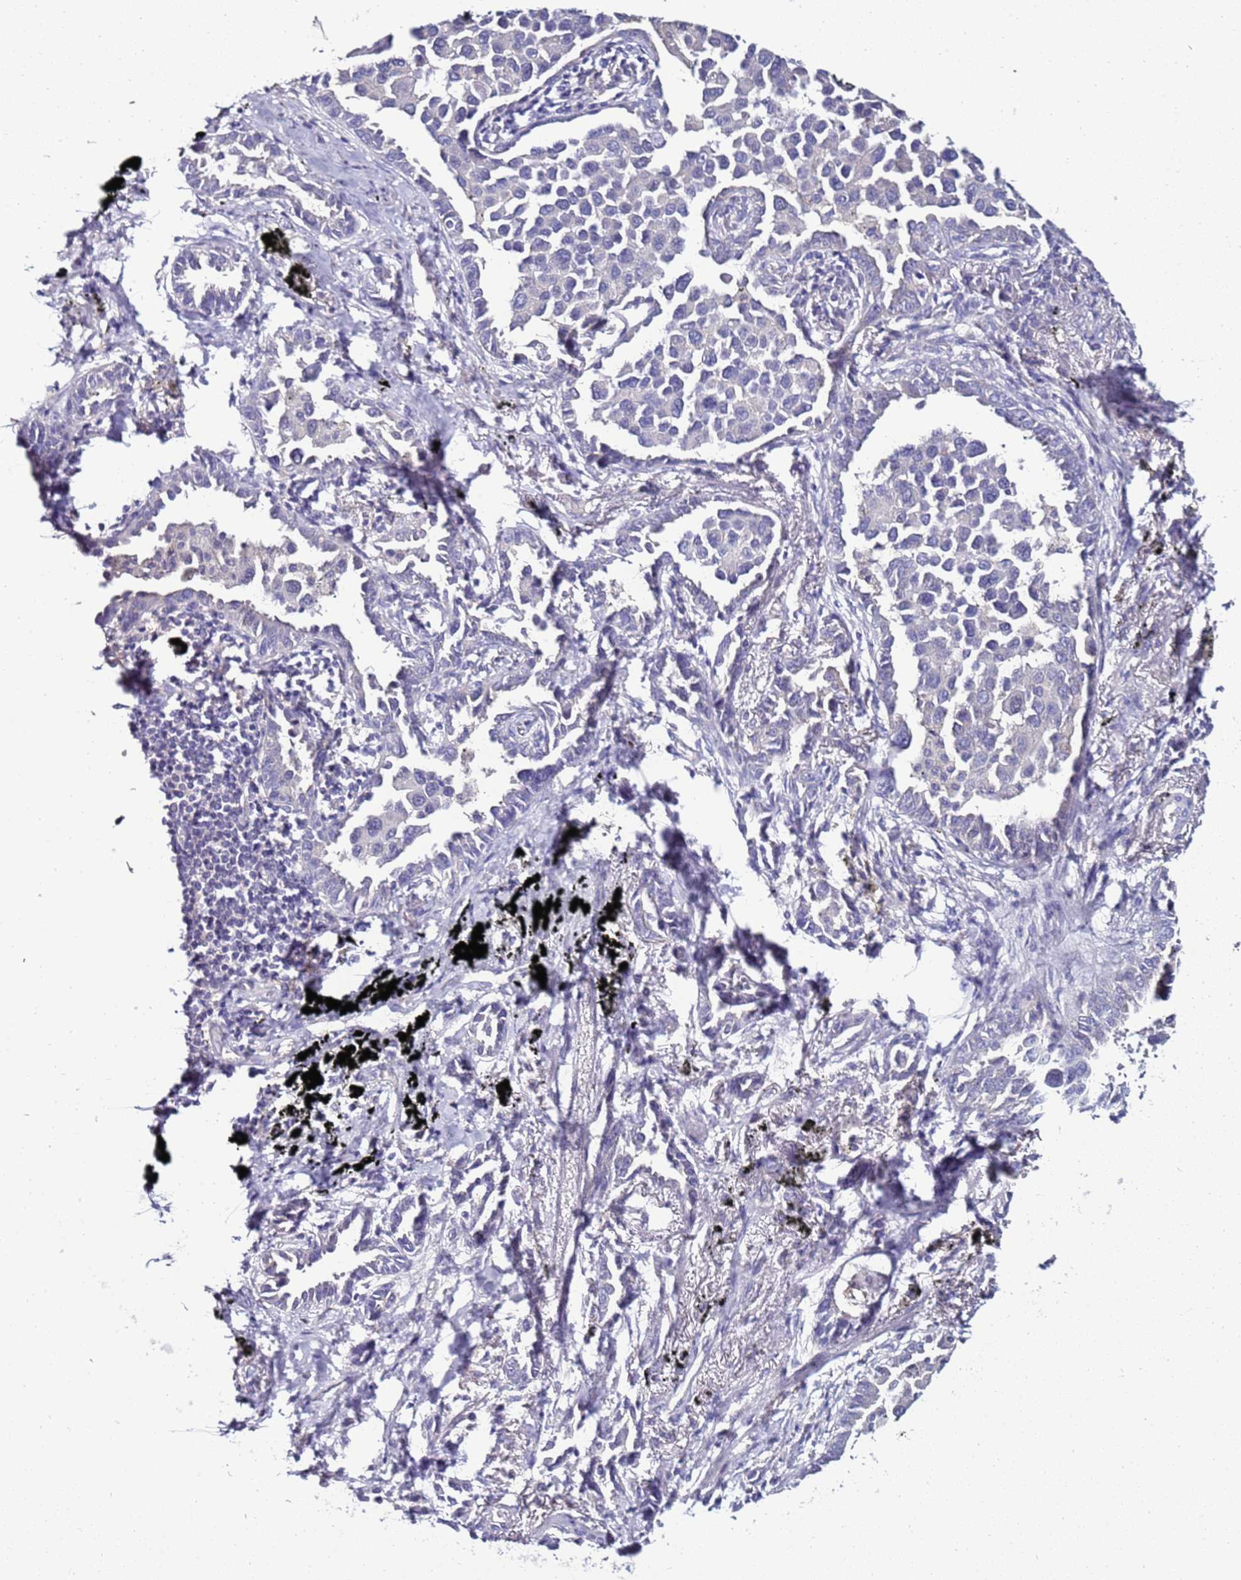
{"staining": {"intensity": "negative", "quantity": "none", "location": "none"}, "tissue": "lung cancer", "cell_type": "Tumor cells", "image_type": "cancer", "snomed": [{"axis": "morphology", "description": "Adenocarcinoma, NOS"}, {"axis": "topography", "description": "Lung"}], "caption": "DAB (3,3'-diaminobenzidine) immunohistochemical staining of human adenocarcinoma (lung) demonstrates no significant positivity in tumor cells.", "gene": "GPN3", "patient": {"sex": "male", "age": 67}}